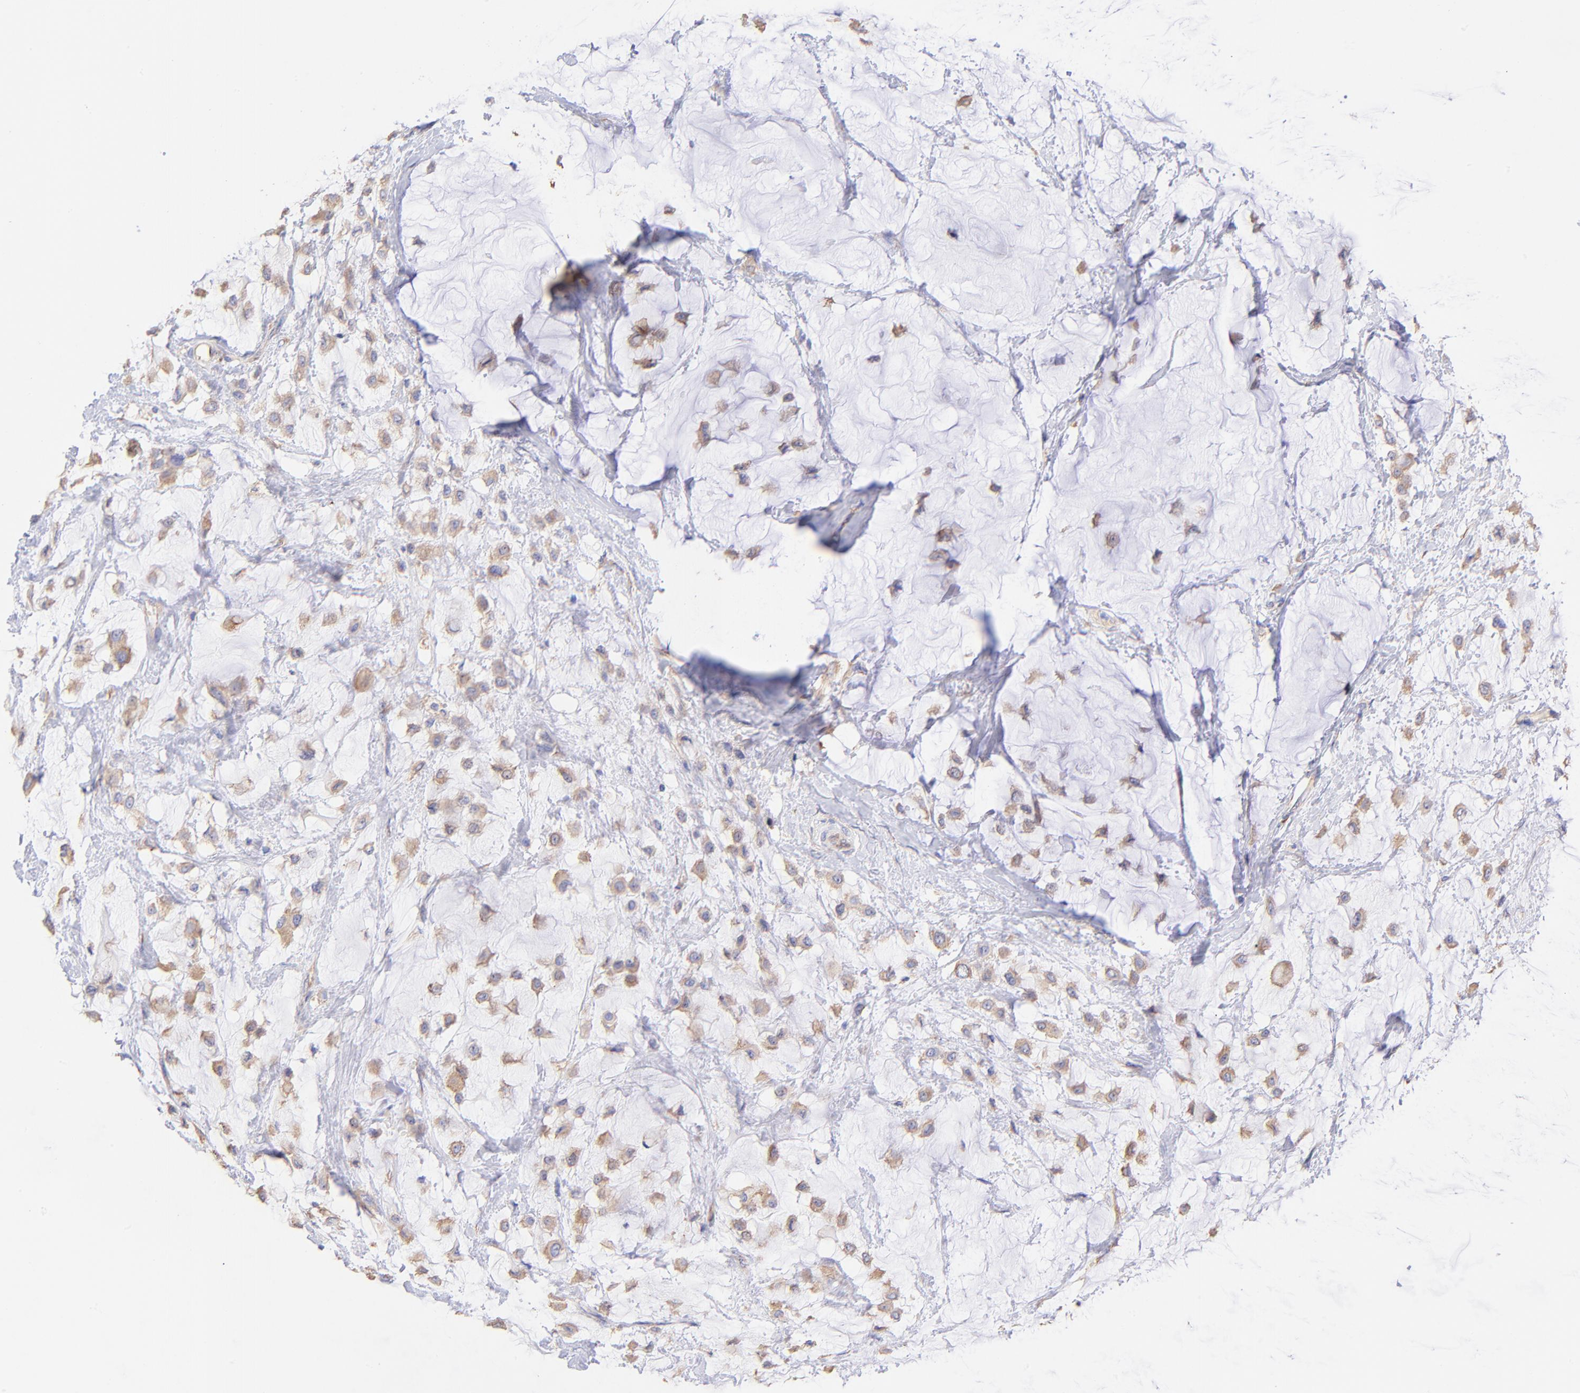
{"staining": {"intensity": "moderate", "quantity": ">75%", "location": "cytoplasmic/membranous"}, "tissue": "breast cancer", "cell_type": "Tumor cells", "image_type": "cancer", "snomed": [{"axis": "morphology", "description": "Lobular carcinoma"}, {"axis": "topography", "description": "Breast"}], "caption": "Immunohistochemical staining of human lobular carcinoma (breast) displays moderate cytoplasmic/membranous protein staining in approximately >75% of tumor cells.", "gene": "RPL30", "patient": {"sex": "female", "age": 85}}